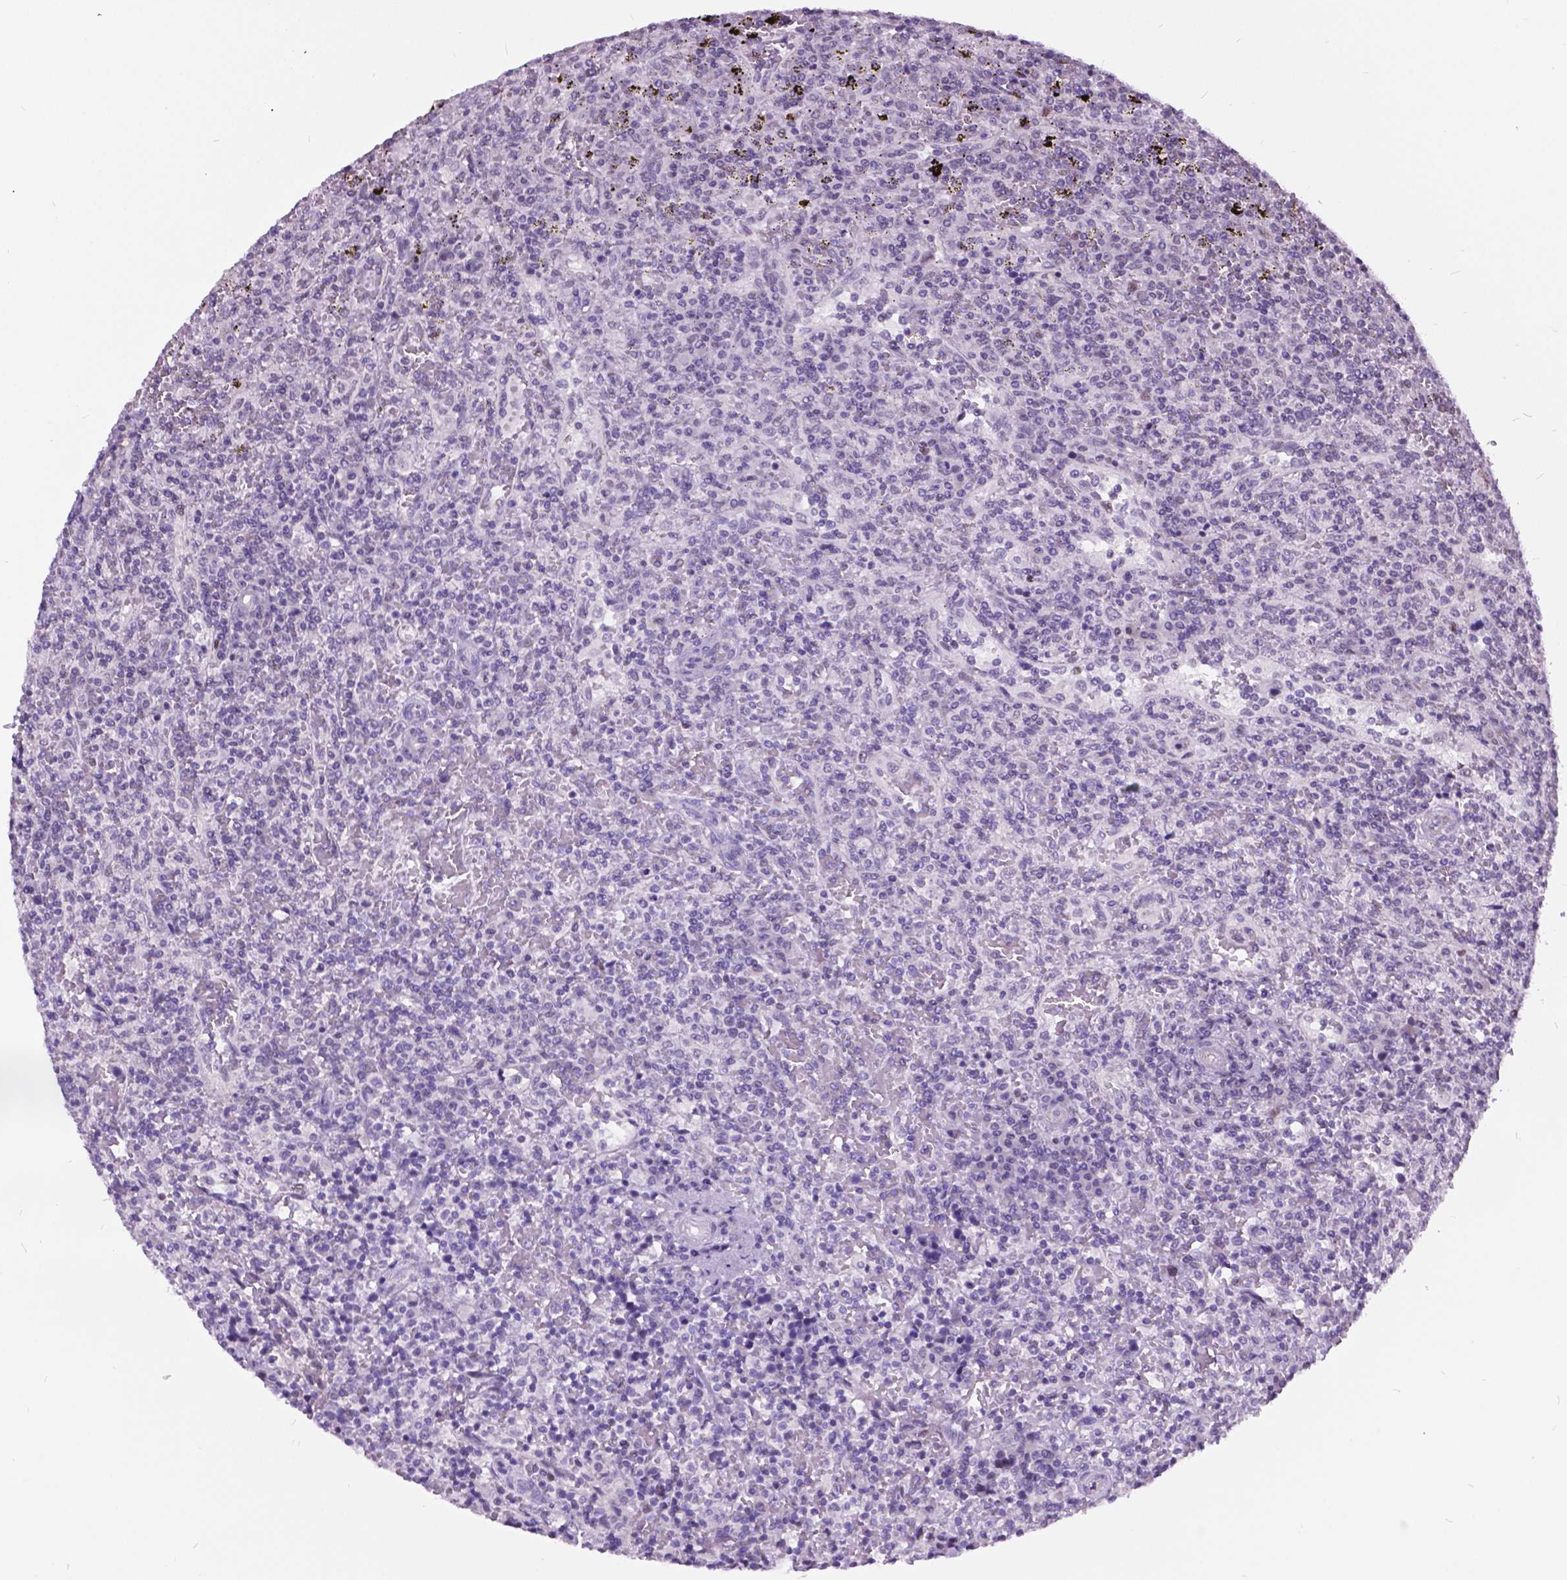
{"staining": {"intensity": "negative", "quantity": "none", "location": "none"}, "tissue": "lymphoma", "cell_type": "Tumor cells", "image_type": "cancer", "snomed": [{"axis": "morphology", "description": "Malignant lymphoma, non-Hodgkin's type, Low grade"}, {"axis": "topography", "description": "Spleen"}], "caption": "There is no significant staining in tumor cells of low-grade malignant lymphoma, non-Hodgkin's type.", "gene": "DPF3", "patient": {"sex": "male", "age": 62}}